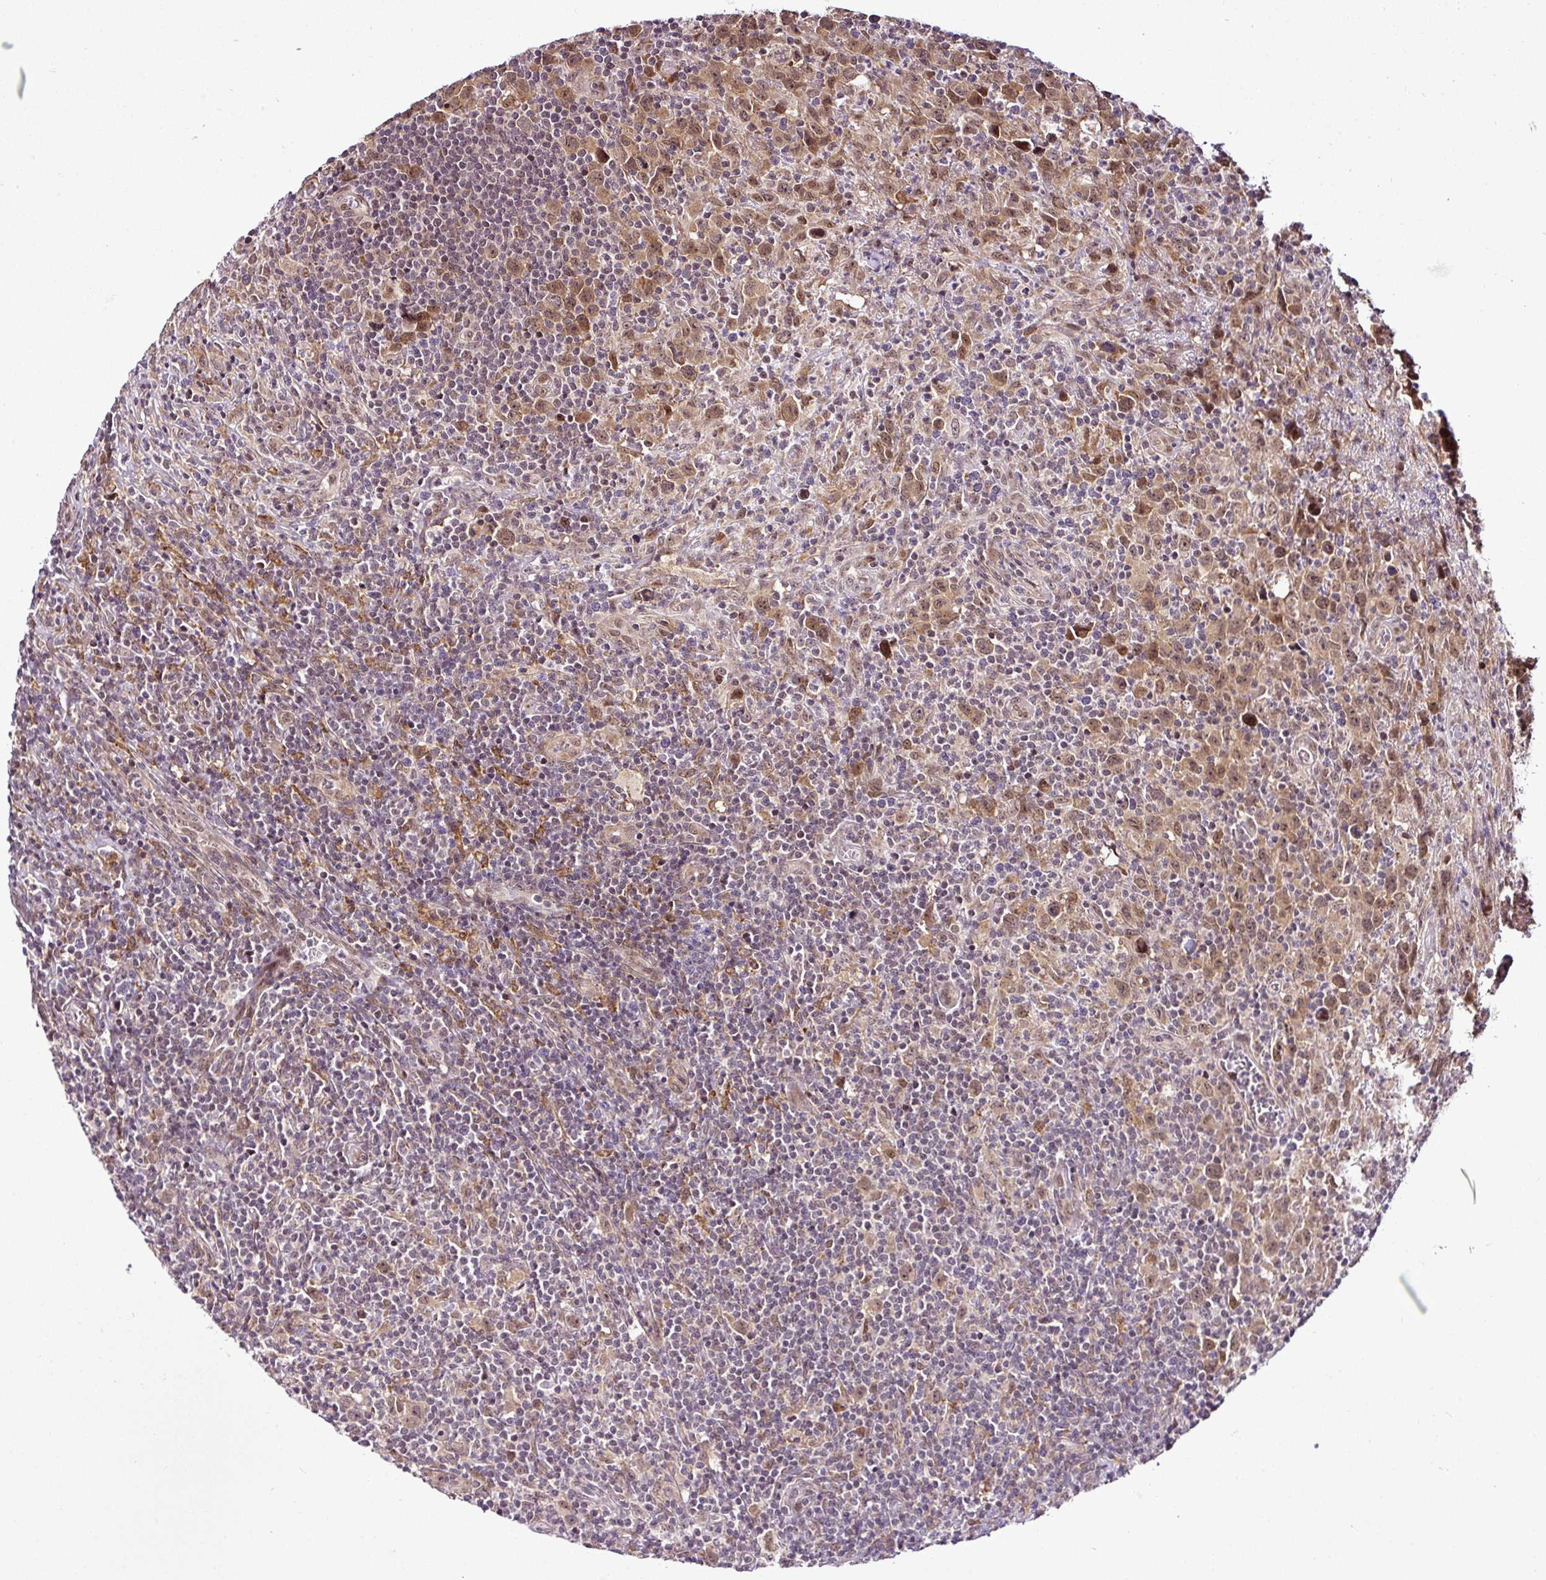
{"staining": {"intensity": "weak", "quantity": "25%-75%", "location": "cytoplasmic/membranous,nuclear"}, "tissue": "lymphoma", "cell_type": "Tumor cells", "image_type": "cancer", "snomed": [{"axis": "morphology", "description": "Hodgkin's disease, NOS"}, {"axis": "topography", "description": "Lymph node"}], "caption": "The immunohistochemical stain labels weak cytoplasmic/membranous and nuclear positivity in tumor cells of lymphoma tissue. (IHC, brightfield microscopy, high magnification).", "gene": "FAM153A", "patient": {"sex": "female", "age": 18}}